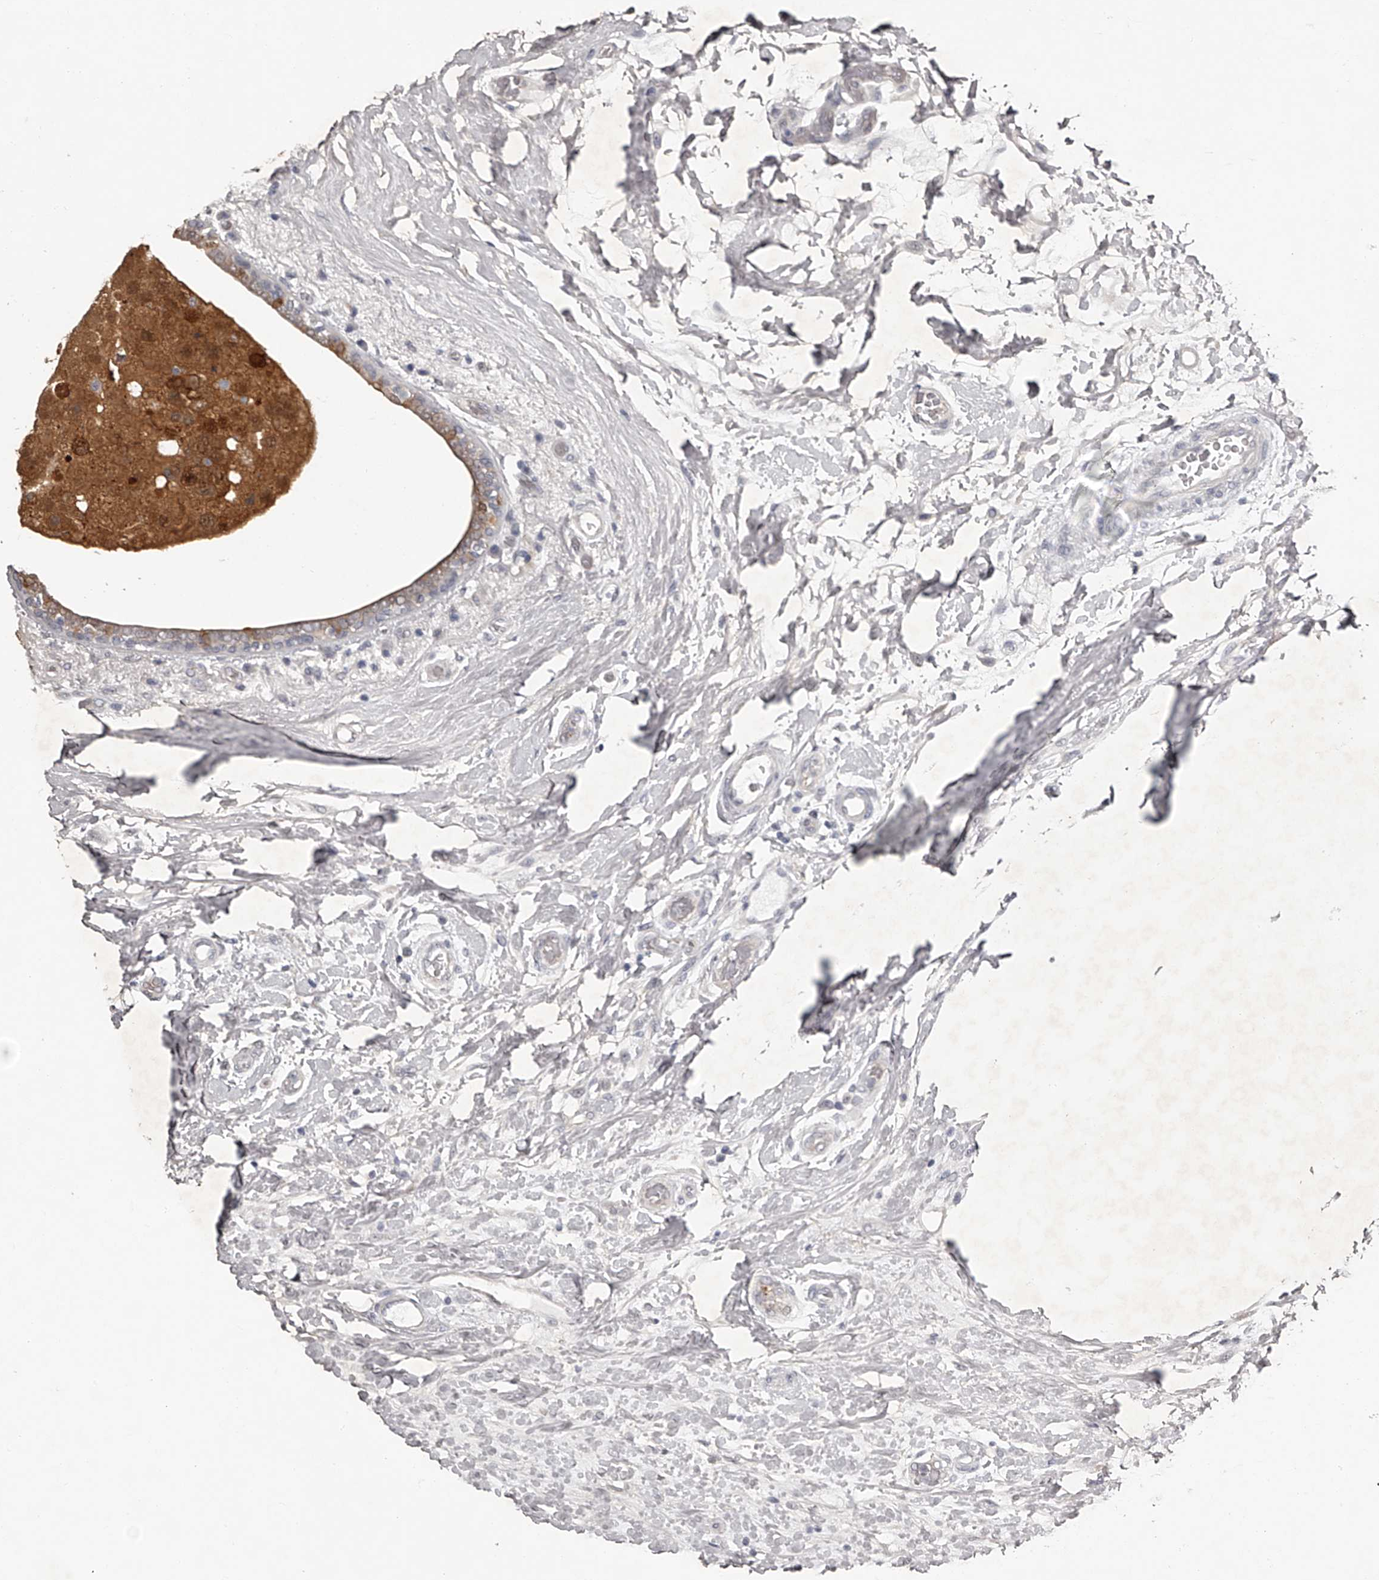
{"staining": {"intensity": "strong", "quantity": ">75%", "location": "cytoplasmic/membranous"}, "tissue": "breast cancer", "cell_type": "Tumor cells", "image_type": "cancer", "snomed": [{"axis": "morphology", "description": "Duct carcinoma"}, {"axis": "topography", "description": "Breast"}], "caption": "Breast cancer (intraductal carcinoma) stained for a protein exhibits strong cytoplasmic/membranous positivity in tumor cells.", "gene": "GGCT", "patient": {"sex": "female", "age": 62}}